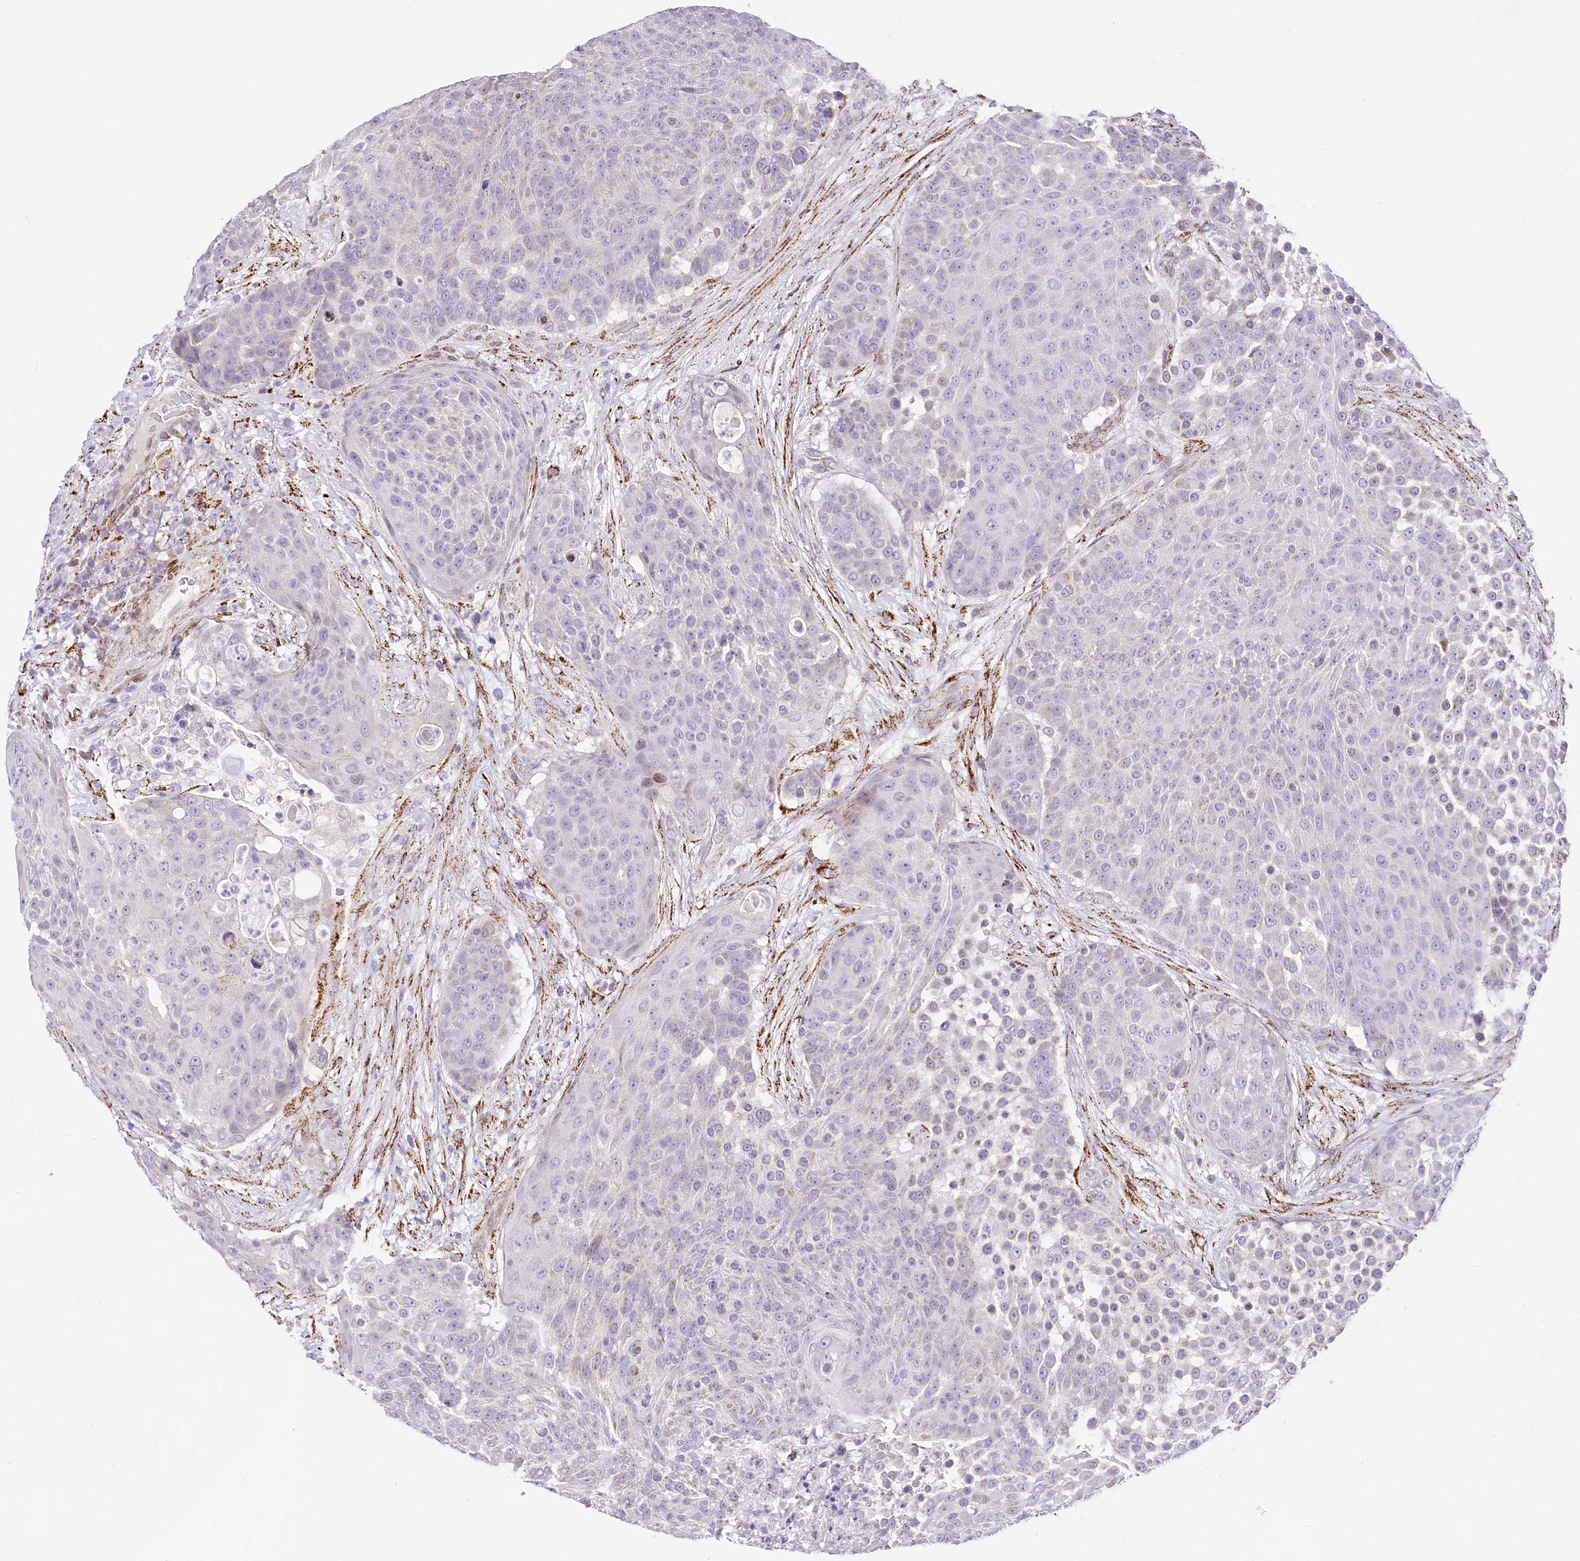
{"staining": {"intensity": "negative", "quantity": "none", "location": "none"}, "tissue": "urothelial cancer", "cell_type": "Tumor cells", "image_type": "cancer", "snomed": [{"axis": "morphology", "description": "Urothelial carcinoma, High grade"}, {"axis": "topography", "description": "Urinary bladder"}], "caption": "Tumor cells are negative for brown protein staining in urothelial cancer.", "gene": "PPIP5K2", "patient": {"sex": "female", "age": 63}}